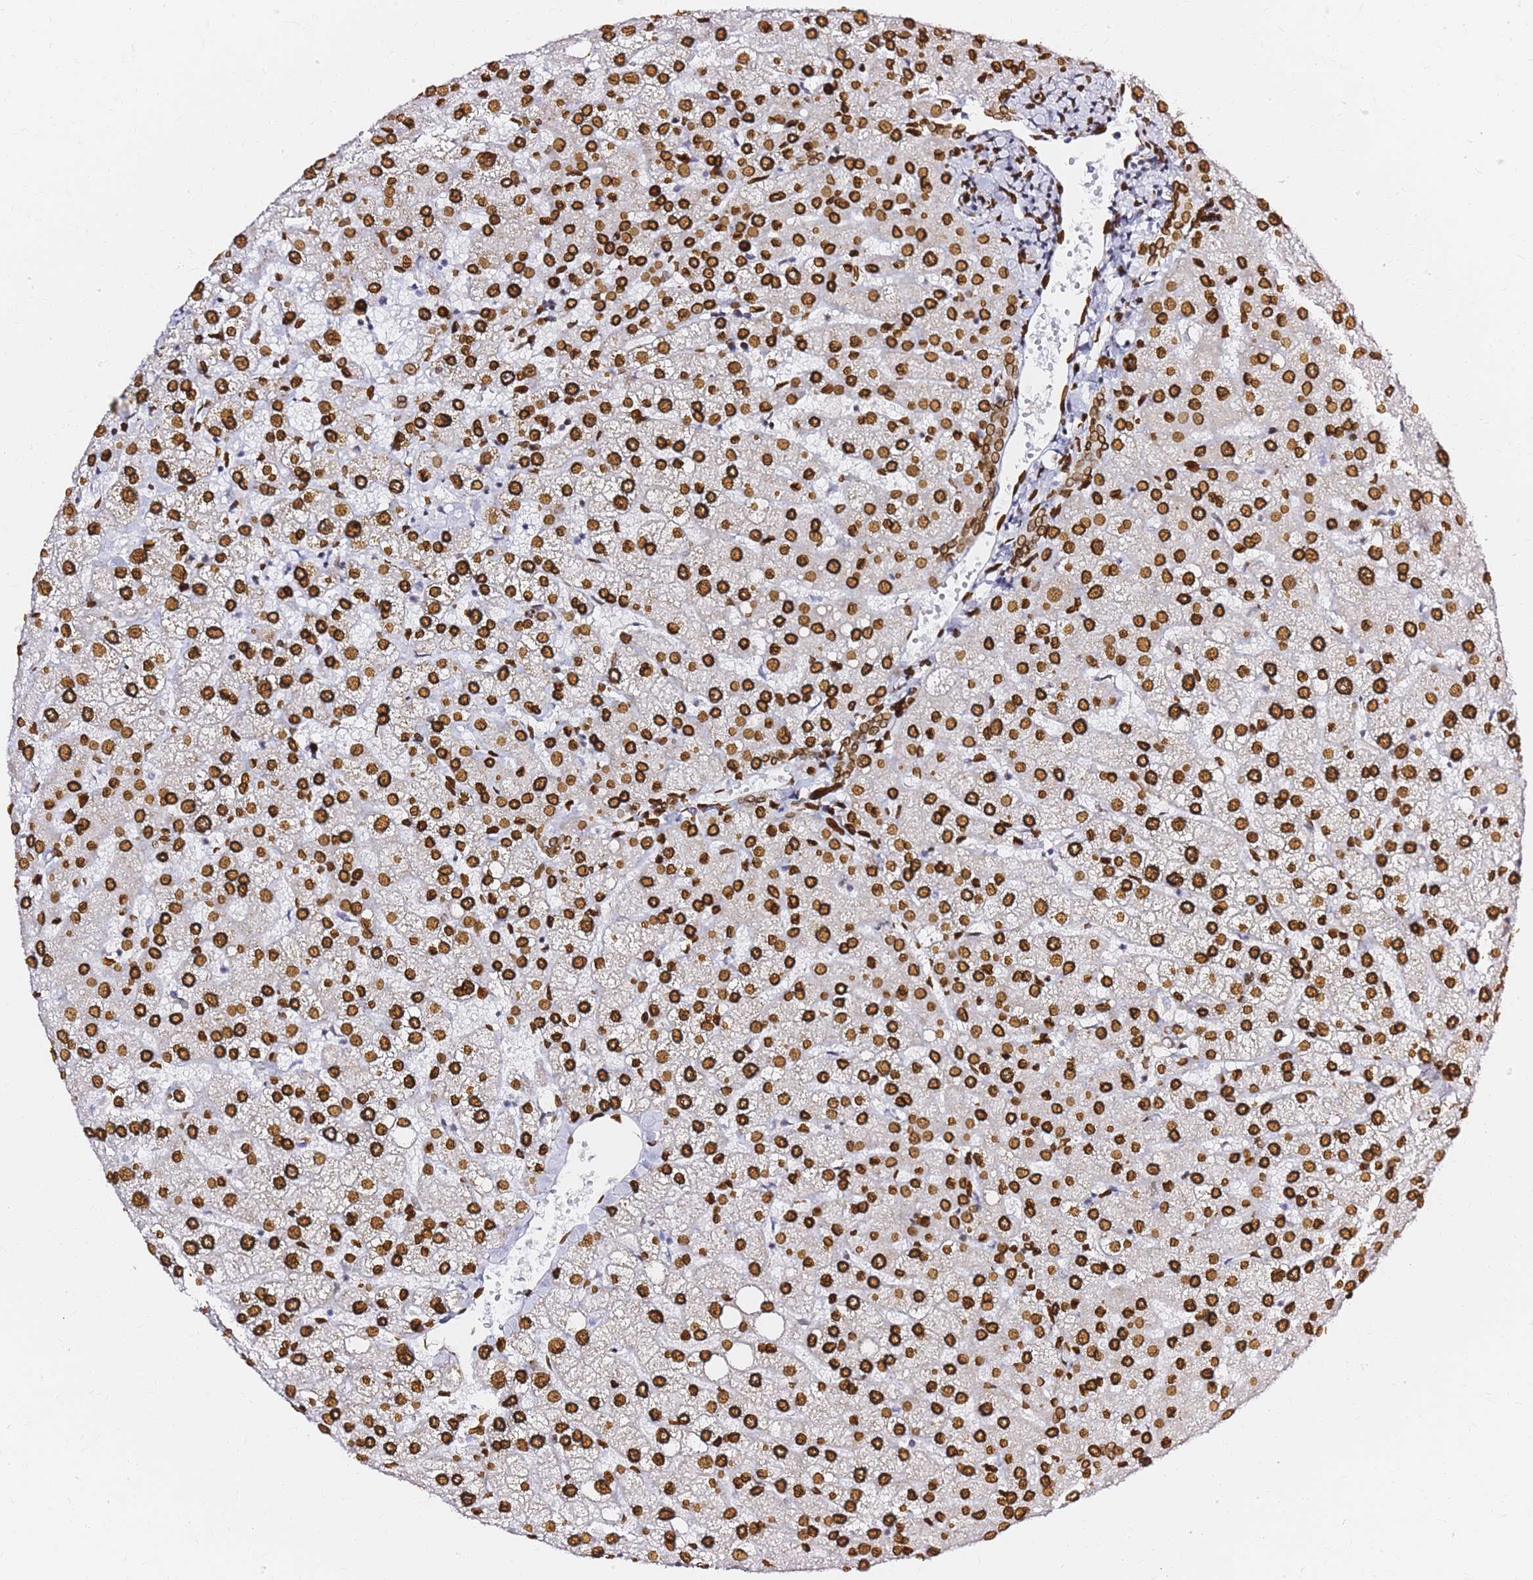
{"staining": {"intensity": "strong", "quantity": ">75%", "location": "cytoplasmic/membranous,nuclear"}, "tissue": "liver", "cell_type": "Cholangiocytes", "image_type": "normal", "snomed": [{"axis": "morphology", "description": "Normal tissue, NOS"}, {"axis": "topography", "description": "Liver"}], "caption": "Protein expression analysis of benign liver exhibits strong cytoplasmic/membranous,nuclear expression in approximately >75% of cholangiocytes. Using DAB (brown) and hematoxylin (blue) stains, captured at high magnification using brightfield microscopy.", "gene": "C6orf141", "patient": {"sex": "female", "age": 54}}